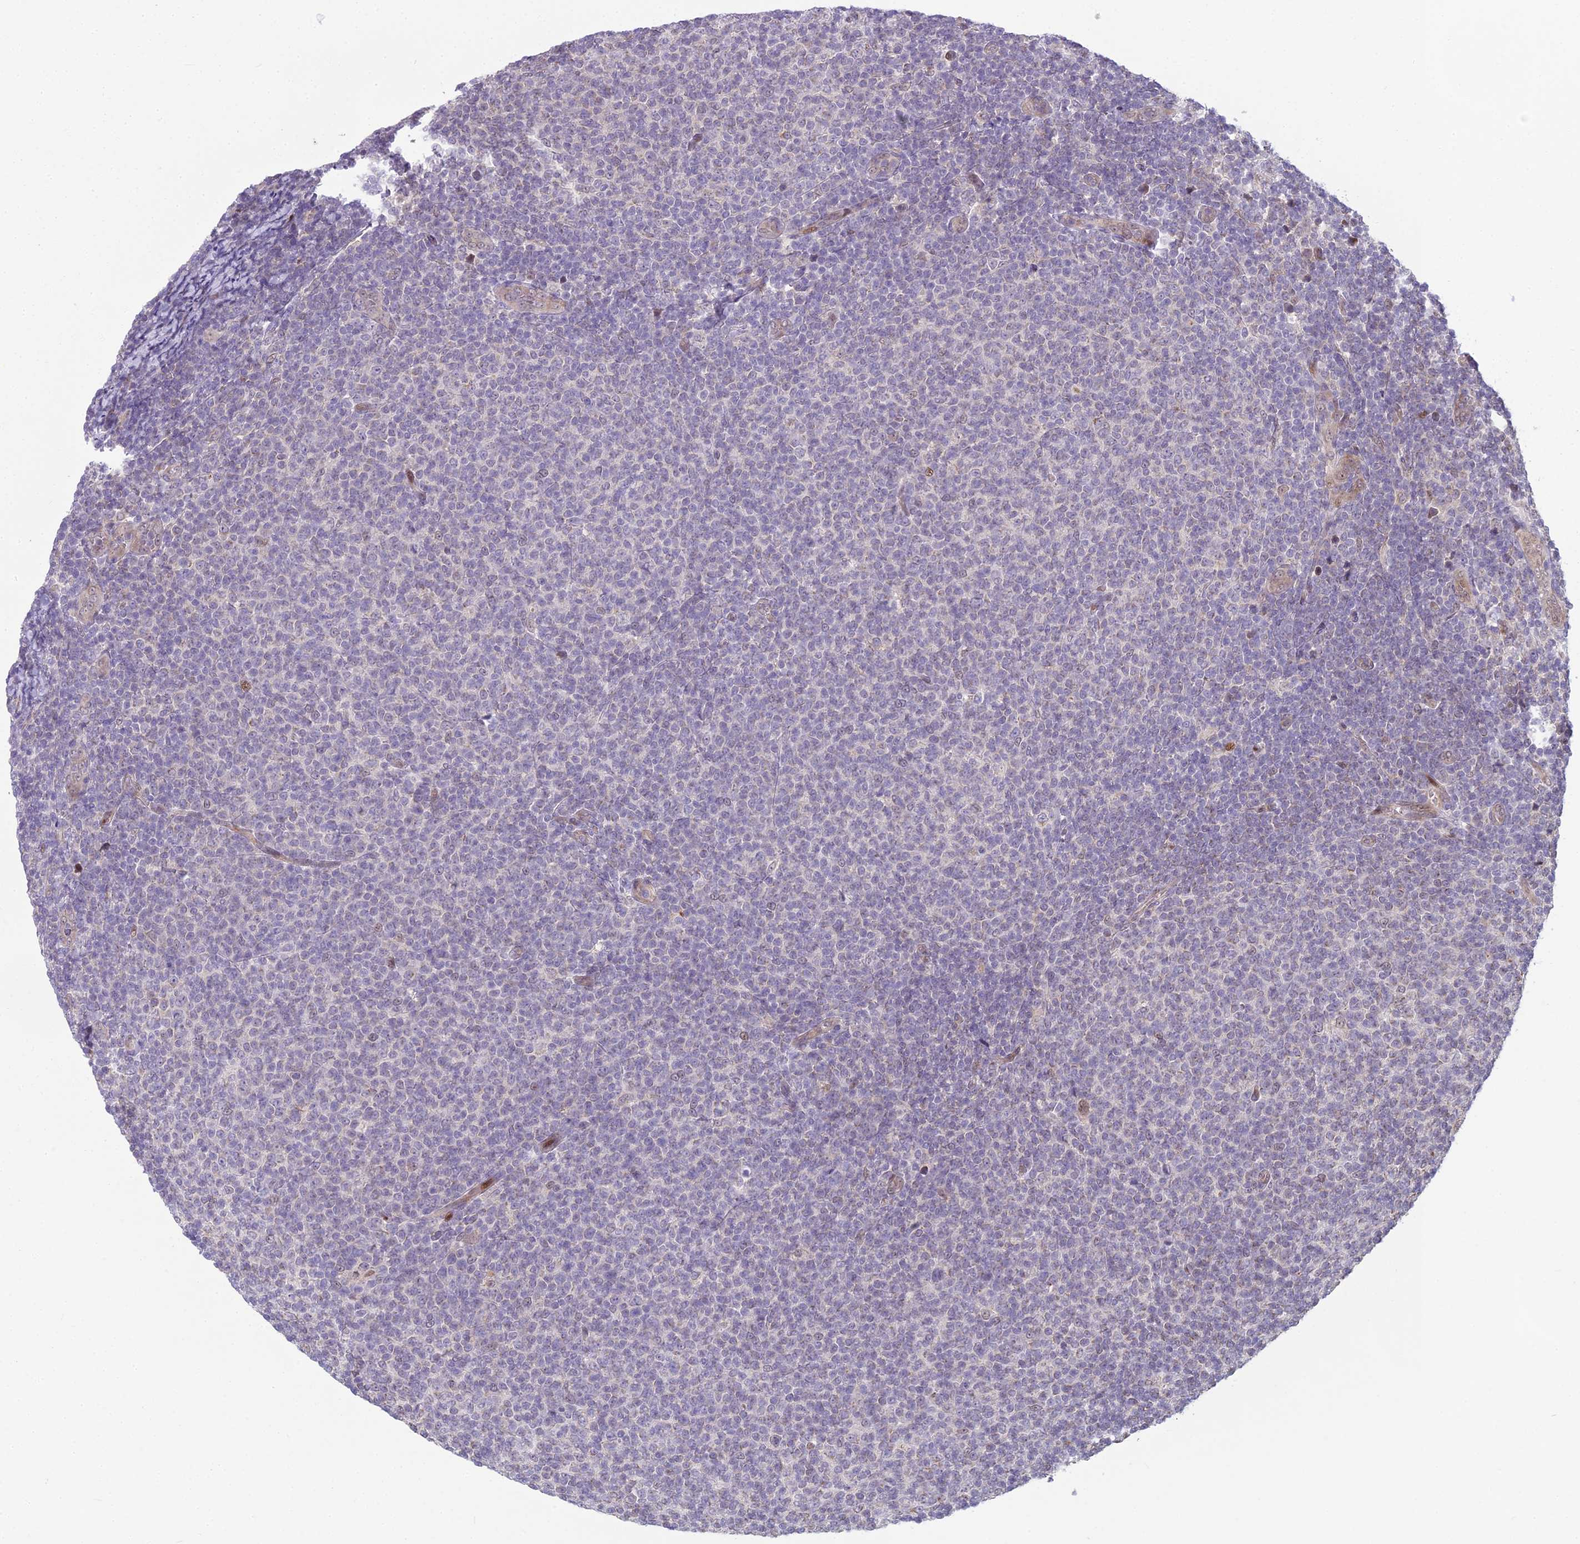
{"staining": {"intensity": "negative", "quantity": "none", "location": "none"}, "tissue": "lymphoma", "cell_type": "Tumor cells", "image_type": "cancer", "snomed": [{"axis": "morphology", "description": "Malignant lymphoma, non-Hodgkin's type, Low grade"}, {"axis": "topography", "description": "Lymph node"}], "caption": "There is no significant staining in tumor cells of lymphoma.", "gene": "AP1M1", "patient": {"sex": "male", "age": 66}}